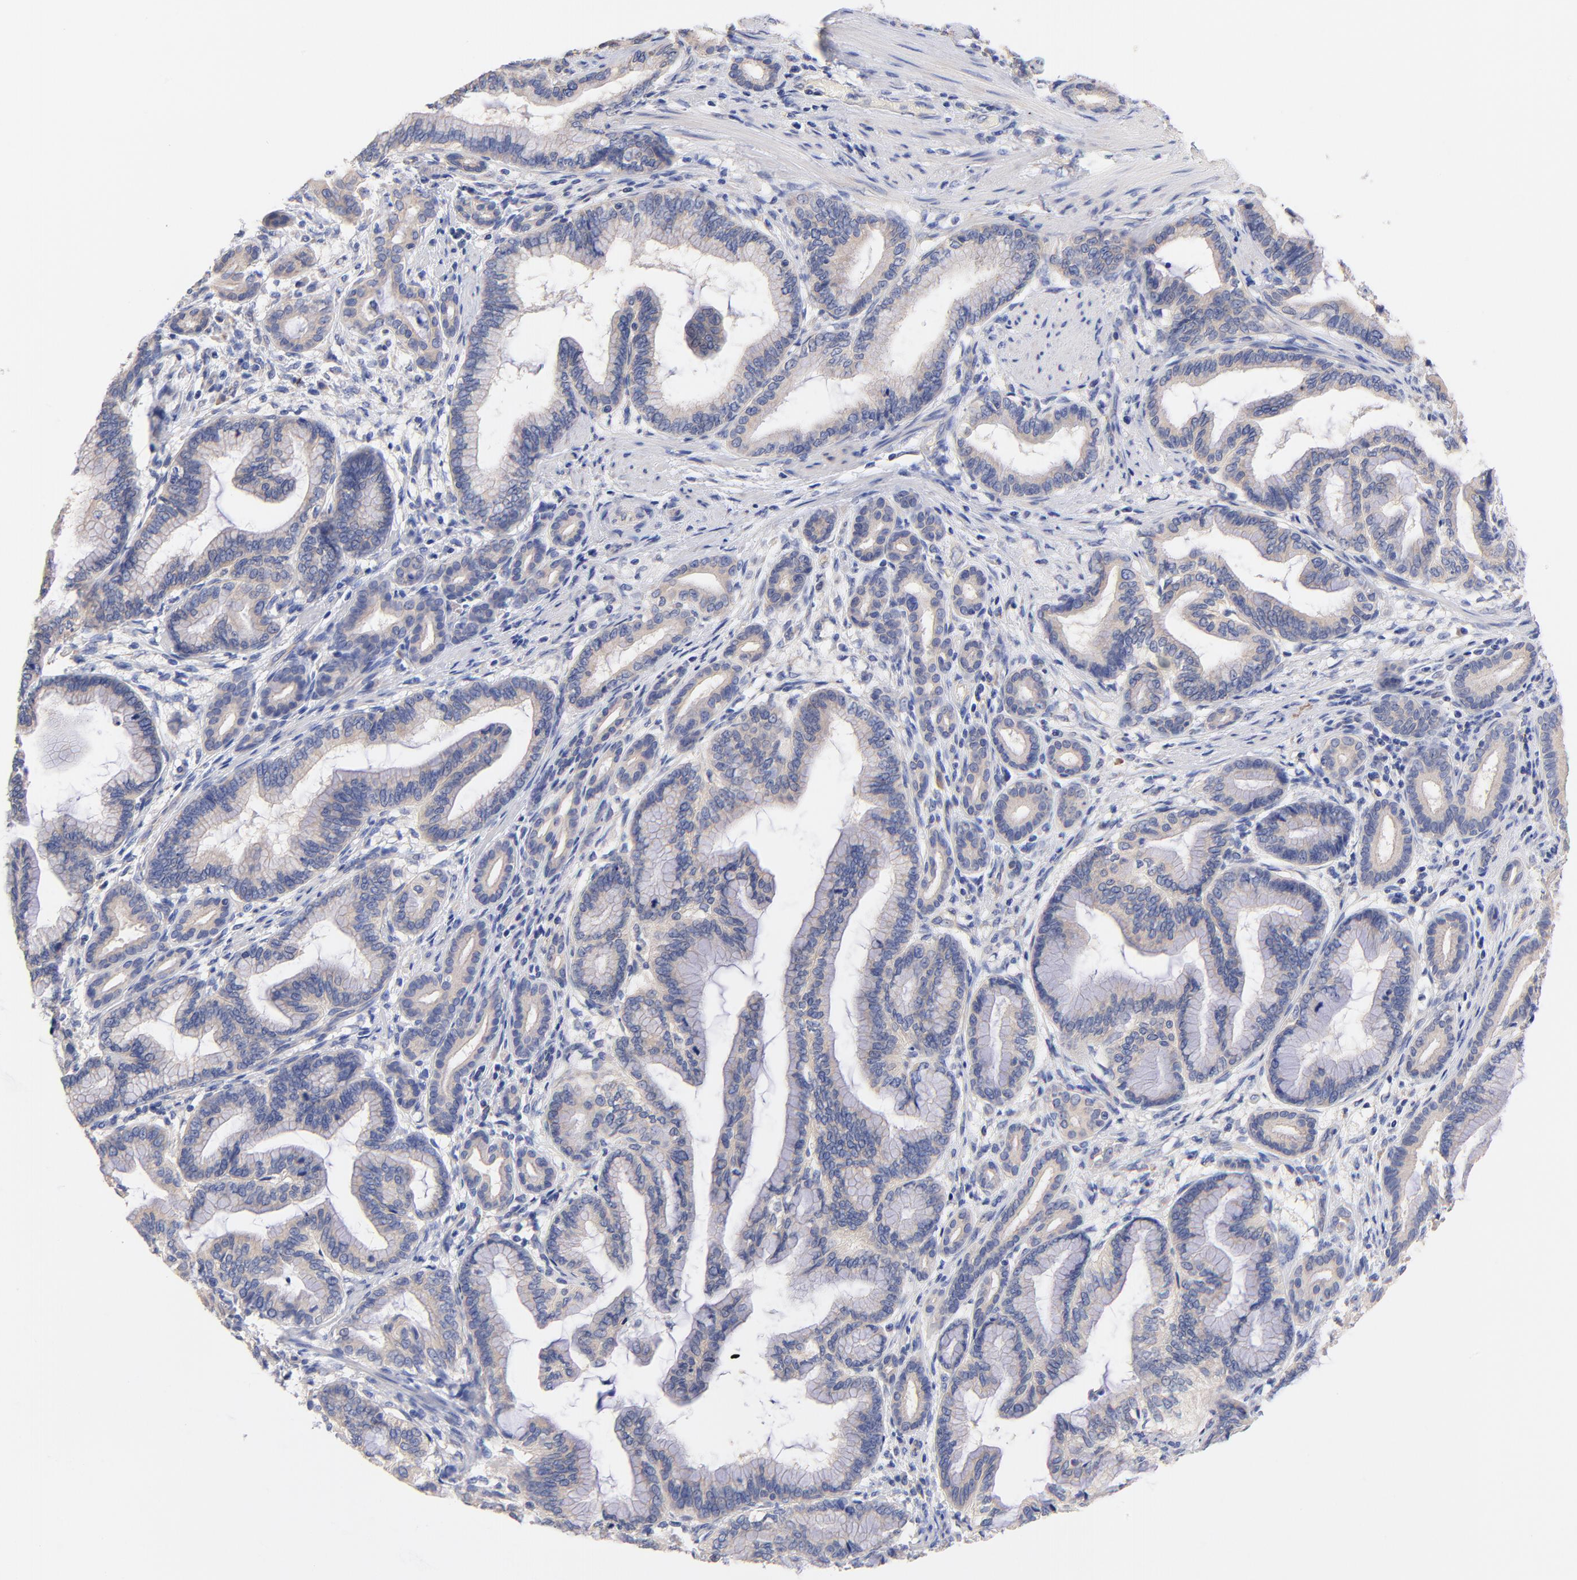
{"staining": {"intensity": "weak", "quantity": ">75%", "location": "cytoplasmic/membranous"}, "tissue": "pancreatic cancer", "cell_type": "Tumor cells", "image_type": "cancer", "snomed": [{"axis": "morphology", "description": "Adenocarcinoma, NOS"}, {"axis": "topography", "description": "Pancreas"}], "caption": "Adenocarcinoma (pancreatic) was stained to show a protein in brown. There is low levels of weak cytoplasmic/membranous staining in about >75% of tumor cells.", "gene": "TNFRSF13C", "patient": {"sex": "female", "age": 64}}